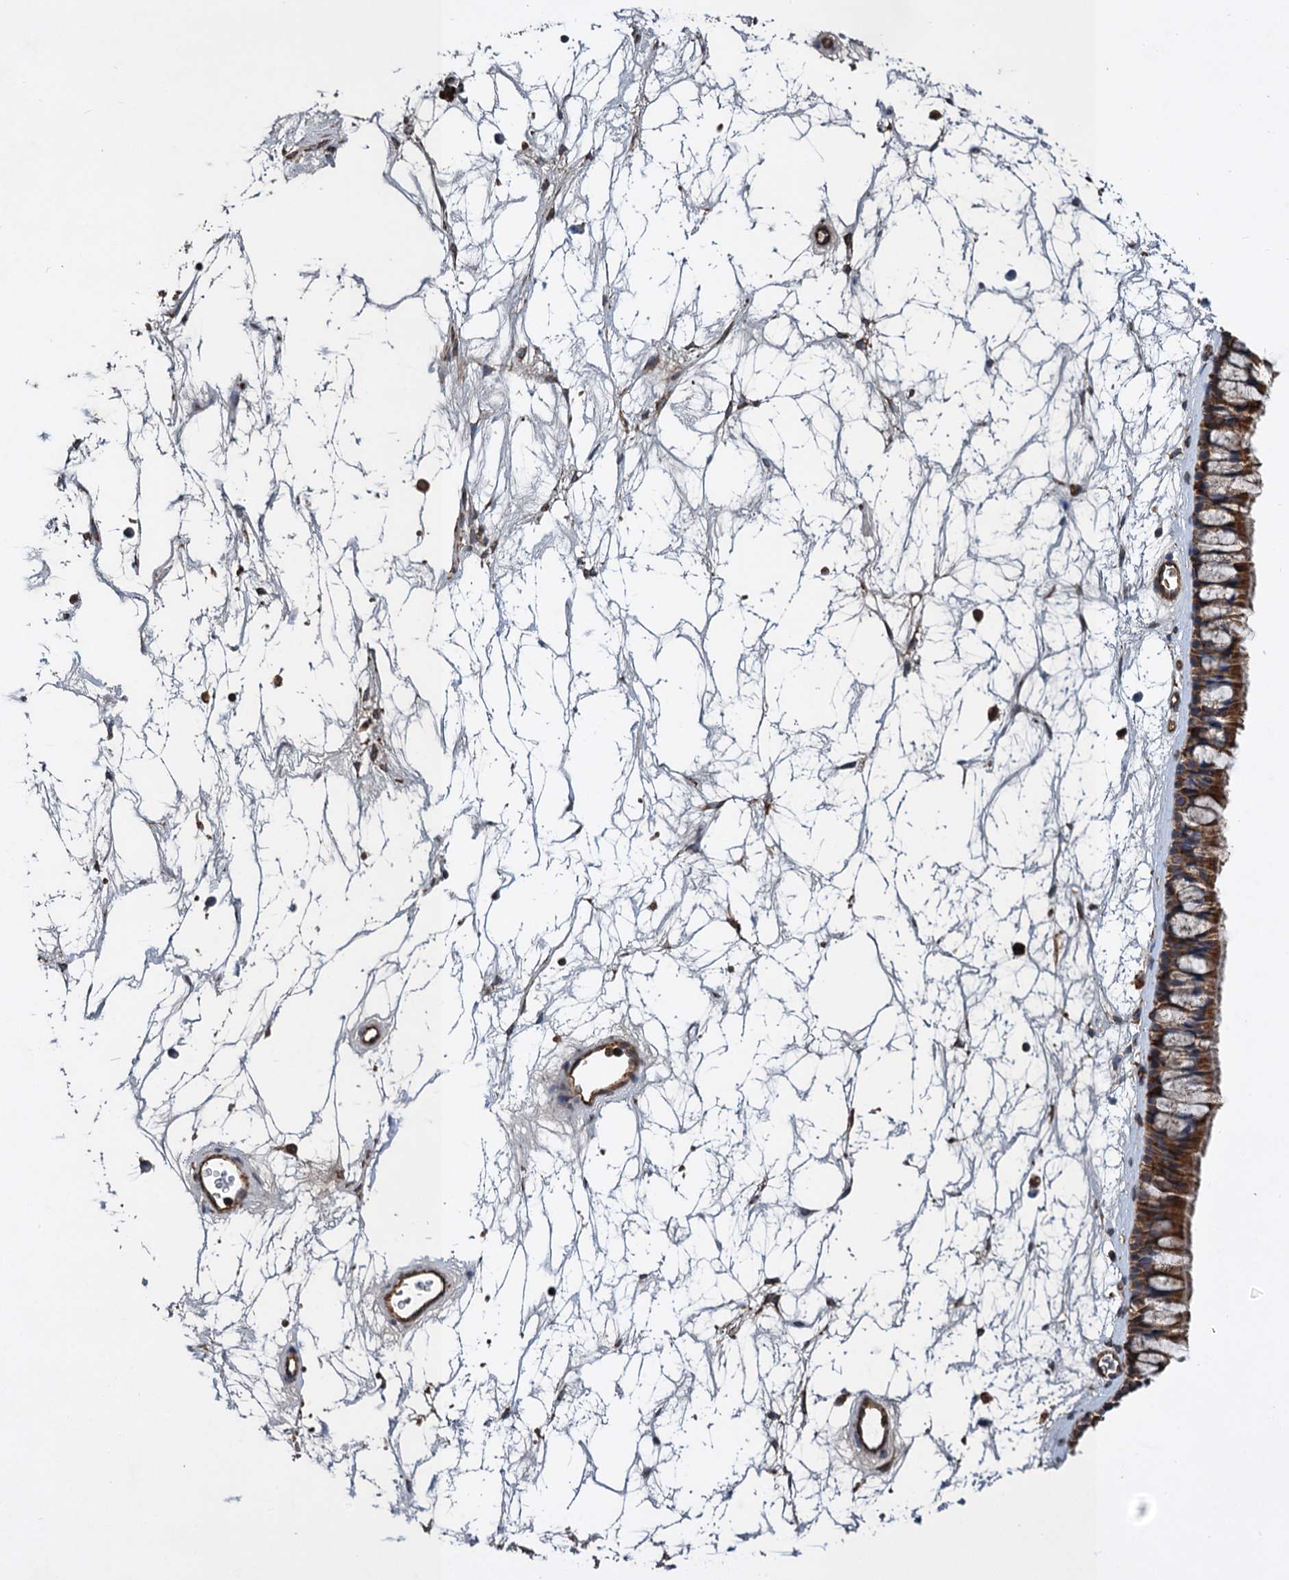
{"staining": {"intensity": "strong", "quantity": ">75%", "location": "cytoplasmic/membranous"}, "tissue": "nasopharynx", "cell_type": "Respiratory epithelial cells", "image_type": "normal", "snomed": [{"axis": "morphology", "description": "Normal tissue, NOS"}, {"axis": "topography", "description": "Nasopharynx"}], "caption": "Respiratory epithelial cells display strong cytoplasmic/membranous staining in about >75% of cells in benign nasopharynx. Immunohistochemistry (ihc) stains the protein in brown and the nuclei are stained blue.", "gene": "LINS1", "patient": {"sex": "male", "age": 64}}